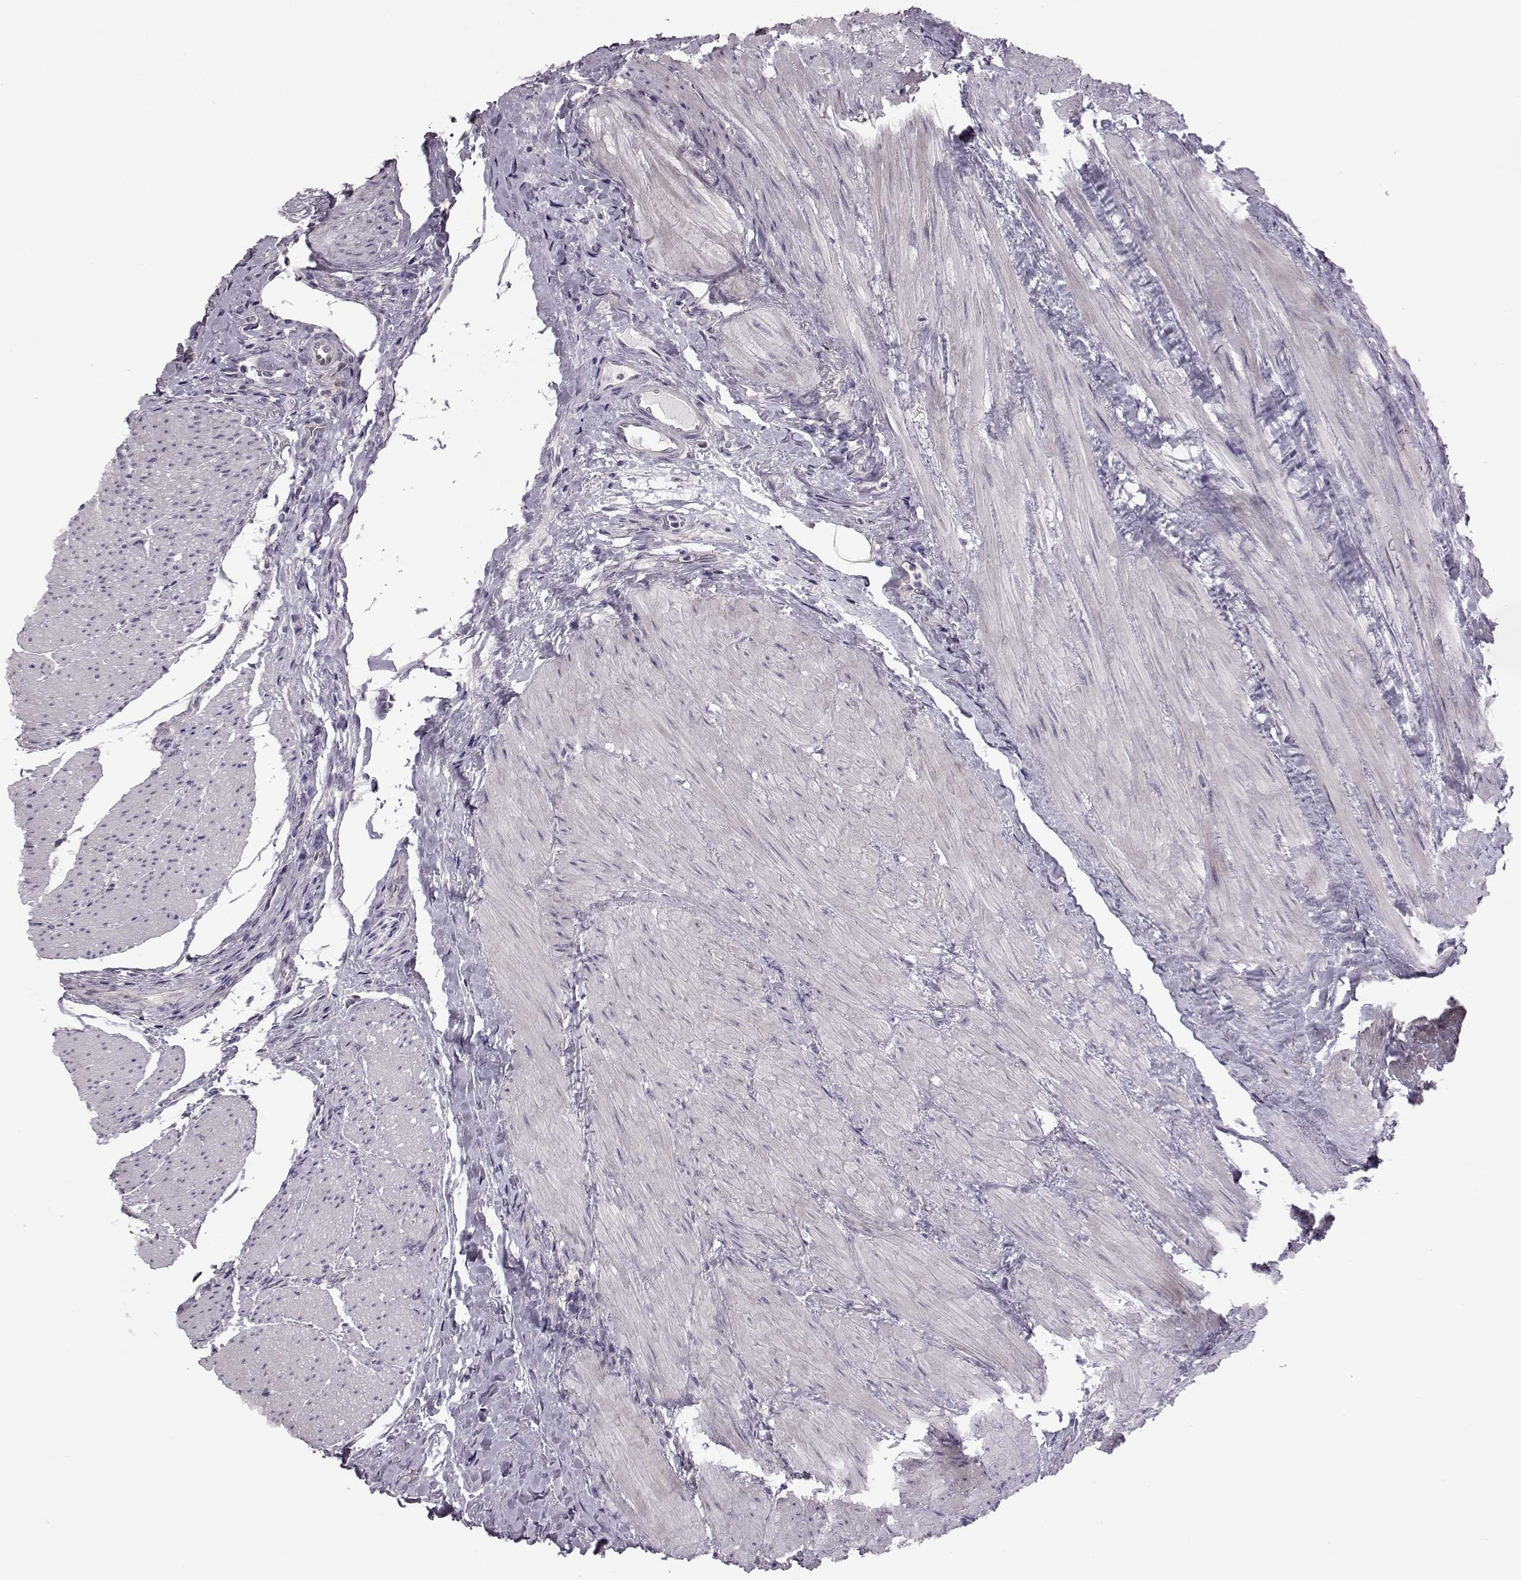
{"staining": {"intensity": "negative", "quantity": "none", "location": "none"}, "tissue": "urinary bladder", "cell_type": "Urothelial cells", "image_type": "normal", "snomed": [{"axis": "morphology", "description": "Normal tissue, NOS"}, {"axis": "topography", "description": "Urinary bladder"}, {"axis": "topography", "description": "Peripheral nerve tissue"}], "caption": "DAB immunohistochemical staining of benign urinary bladder exhibits no significant expression in urothelial cells.", "gene": "C10orf62", "patient": {"sex": "male", "age": 66}}